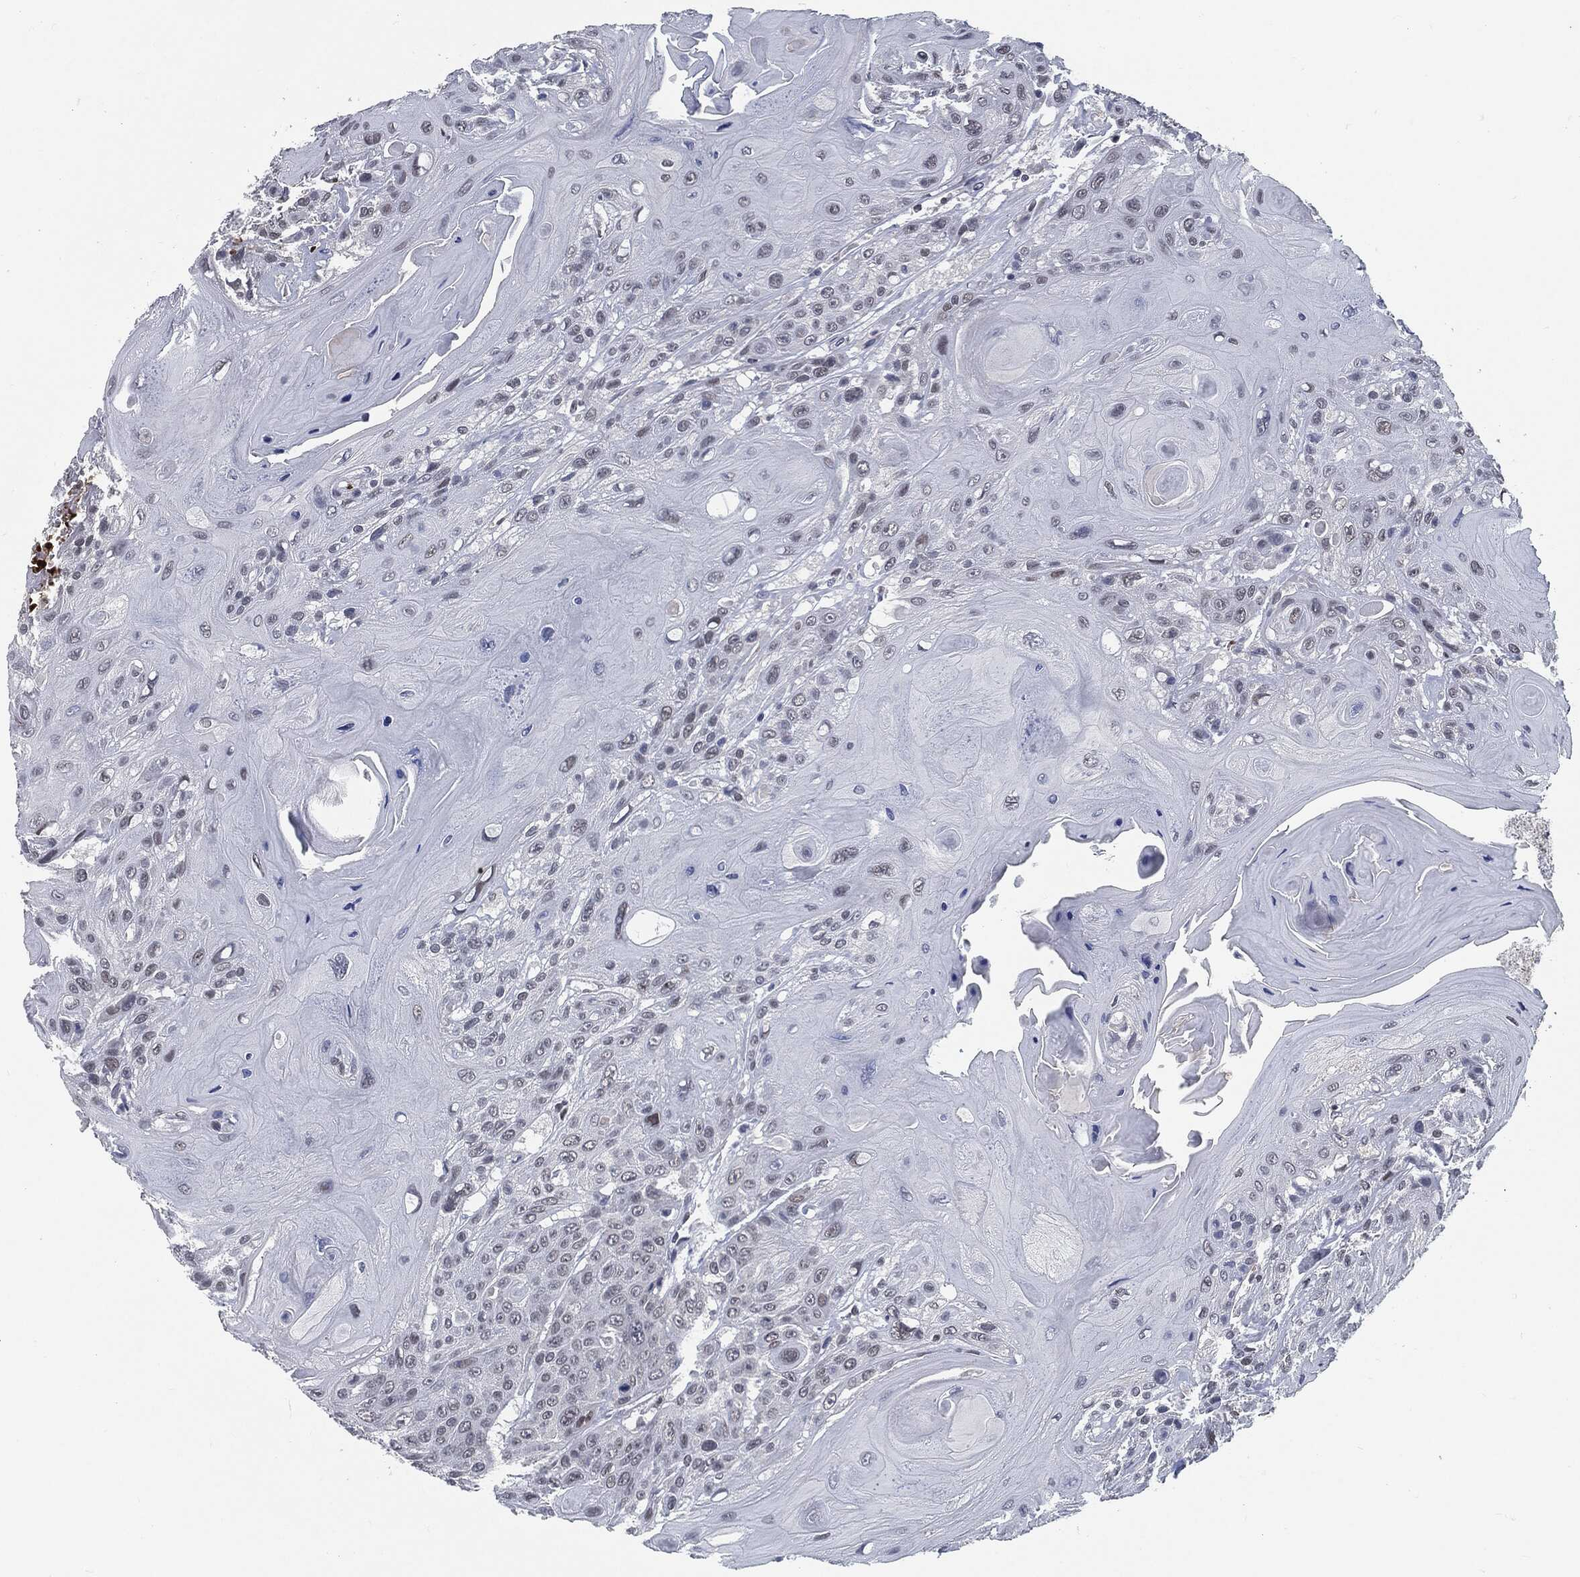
{"staining": {"intensity": "negative", "quantity": "none", "location": "none"}, "tissue": "head and neck cancer", "cell_type": "Tumor cells", "image_type": "cancer", "snomed": [{"axis": "morphology", "description": "Squamous cell carcinoma, NOS"}, {"axis": "topography", "description": "Head-Neck"}], "caption": "Tumor cells are negative for protein expression in human head and neck squamous cell carcinoma.", "gene": "ANXA1", "patient": {"sex": "female", "age": 59}}